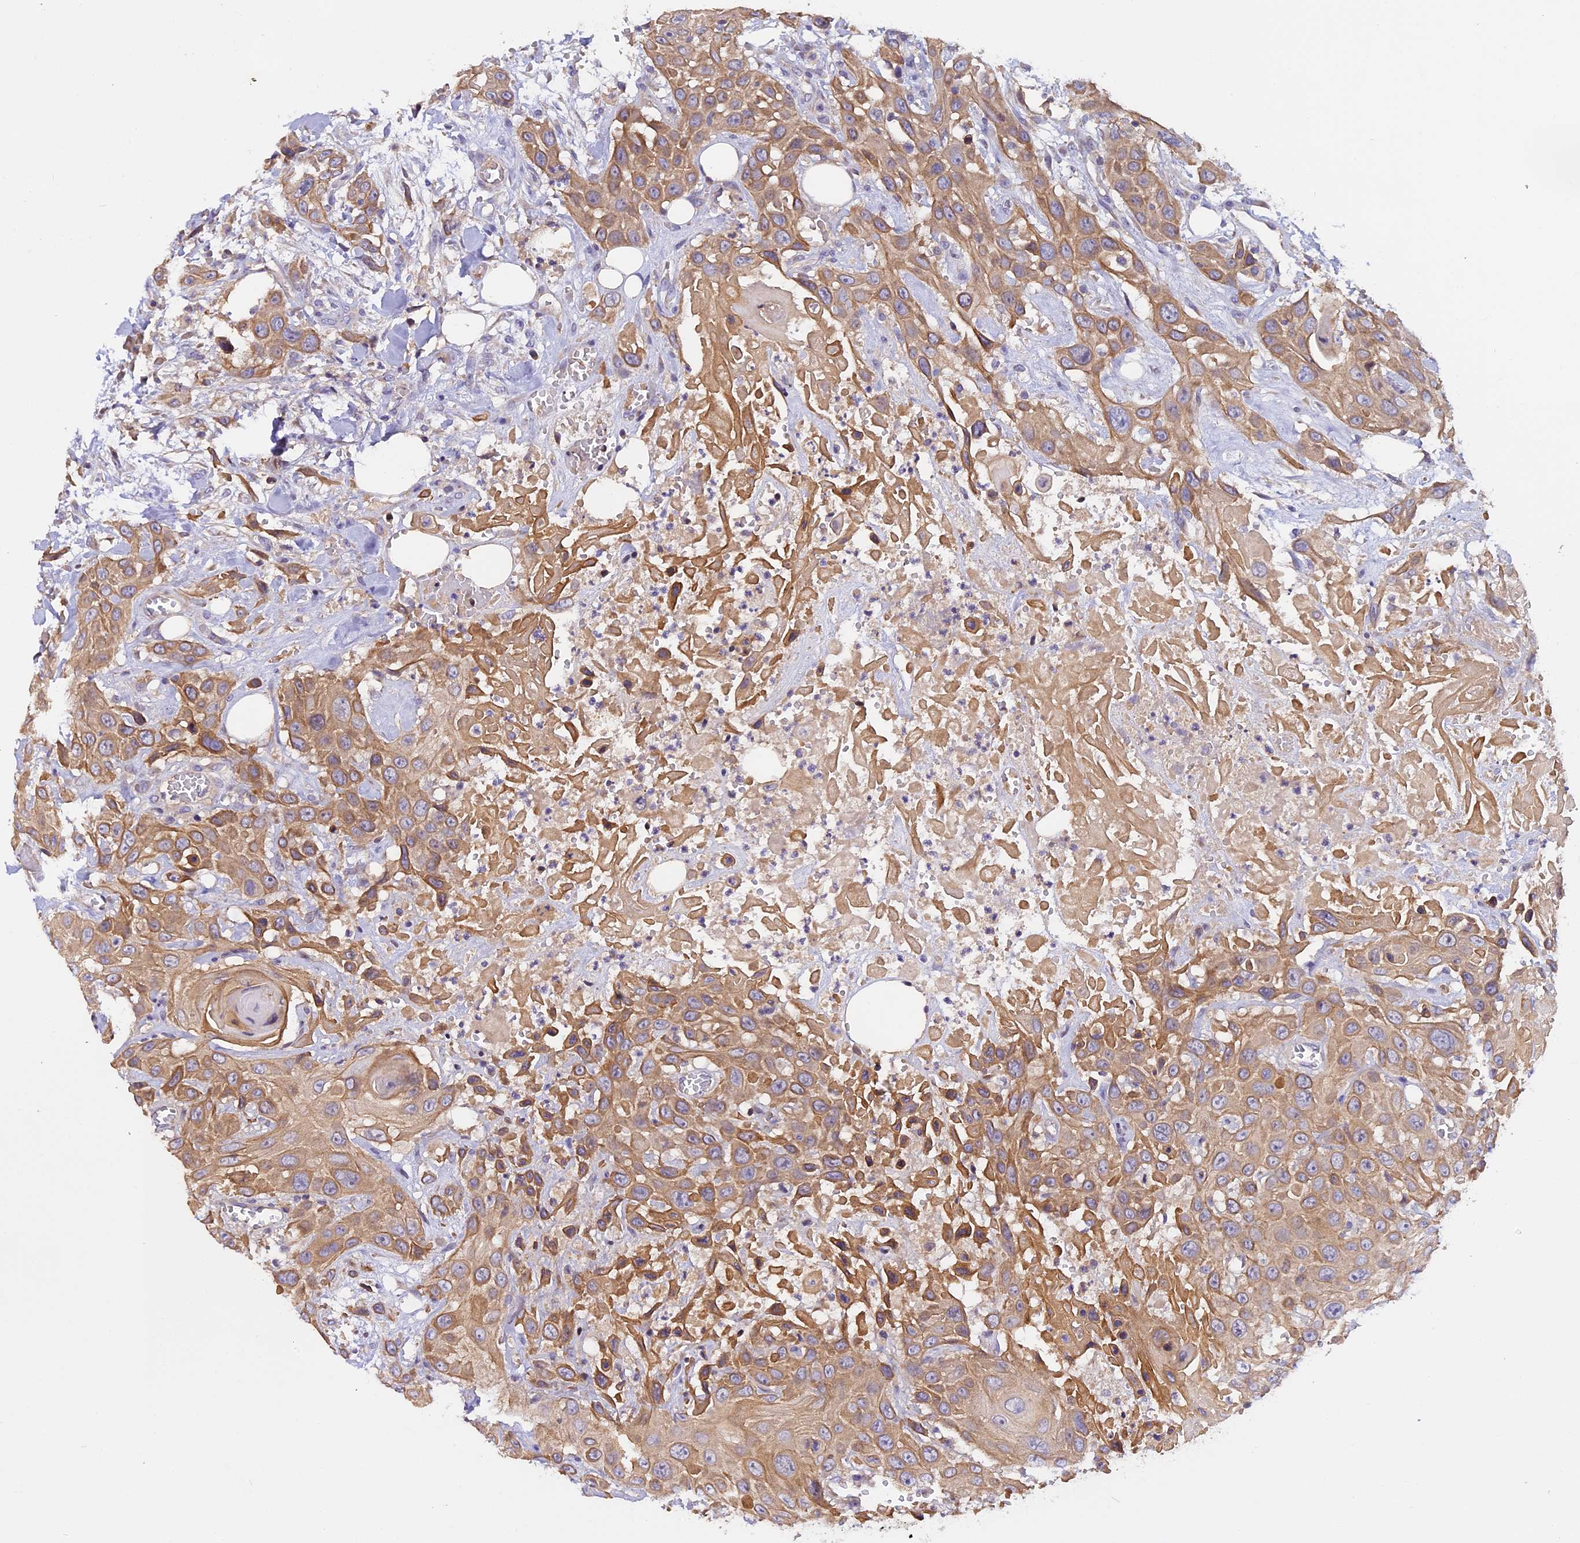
{"staining": {"intensity": "moderate", "quantity": ">75%", "location": "cytoplasmic/membranous"}, "tissue": "head and neck cancer", "cell_type": "Tumor cells", "image_type": "cancer", "snomed": [{"axis": "morphology", "description": "Squamous cell carcinoma, NOS"}, {"axis": "topography", "description": "Head-Neck"}], "caption": "Immunohistochemistry (IHC) histopathology image of human squamous cell carcinoma (head and neck) stained for a protein (brown), which reveals medium levels of moderate cytoplasmic/membranous staining in about >75% of tumor cells.", "gene": "FAM98C", "patient": {"sex": "male", "age": 81}}